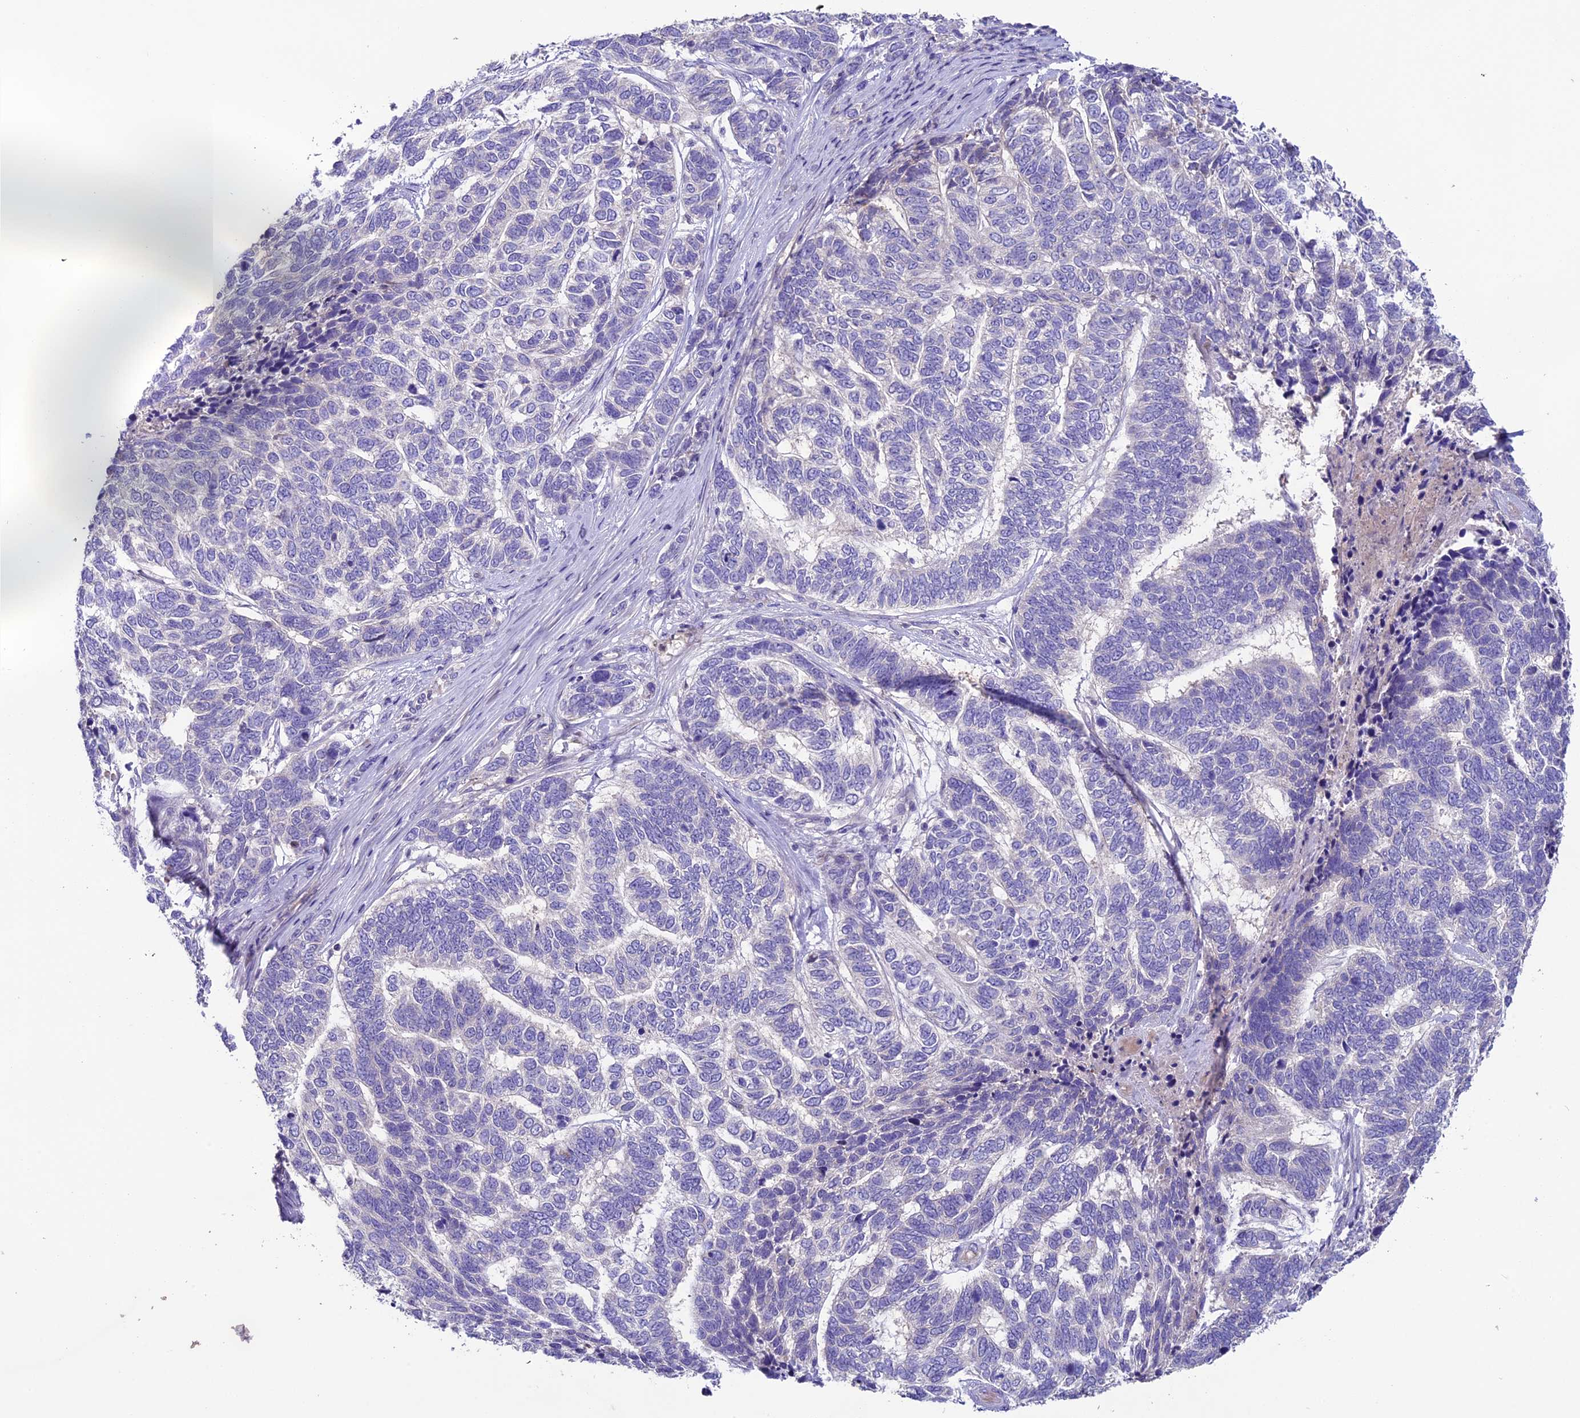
{"staining": {"intensity": "negative", "quantity": "none", "location": "none"}, "tissue": "skin cancer", "cell_type": "Tumor cells", "image_type": "cancer", "snomed": [{"axis": "morphology", "description": "Basal cell carcinoma"}, {"axis": "topography", "description": "Skin"}], "caption": "Immunohistochemistry image of skin cancer (basal cell carcinoma) stained for a protein (brown), which shows no expression in tumor cells. Nuclei are stained in blue.", "gene": "CD99L2", "patient": {"sex": "female", "age": 65}}